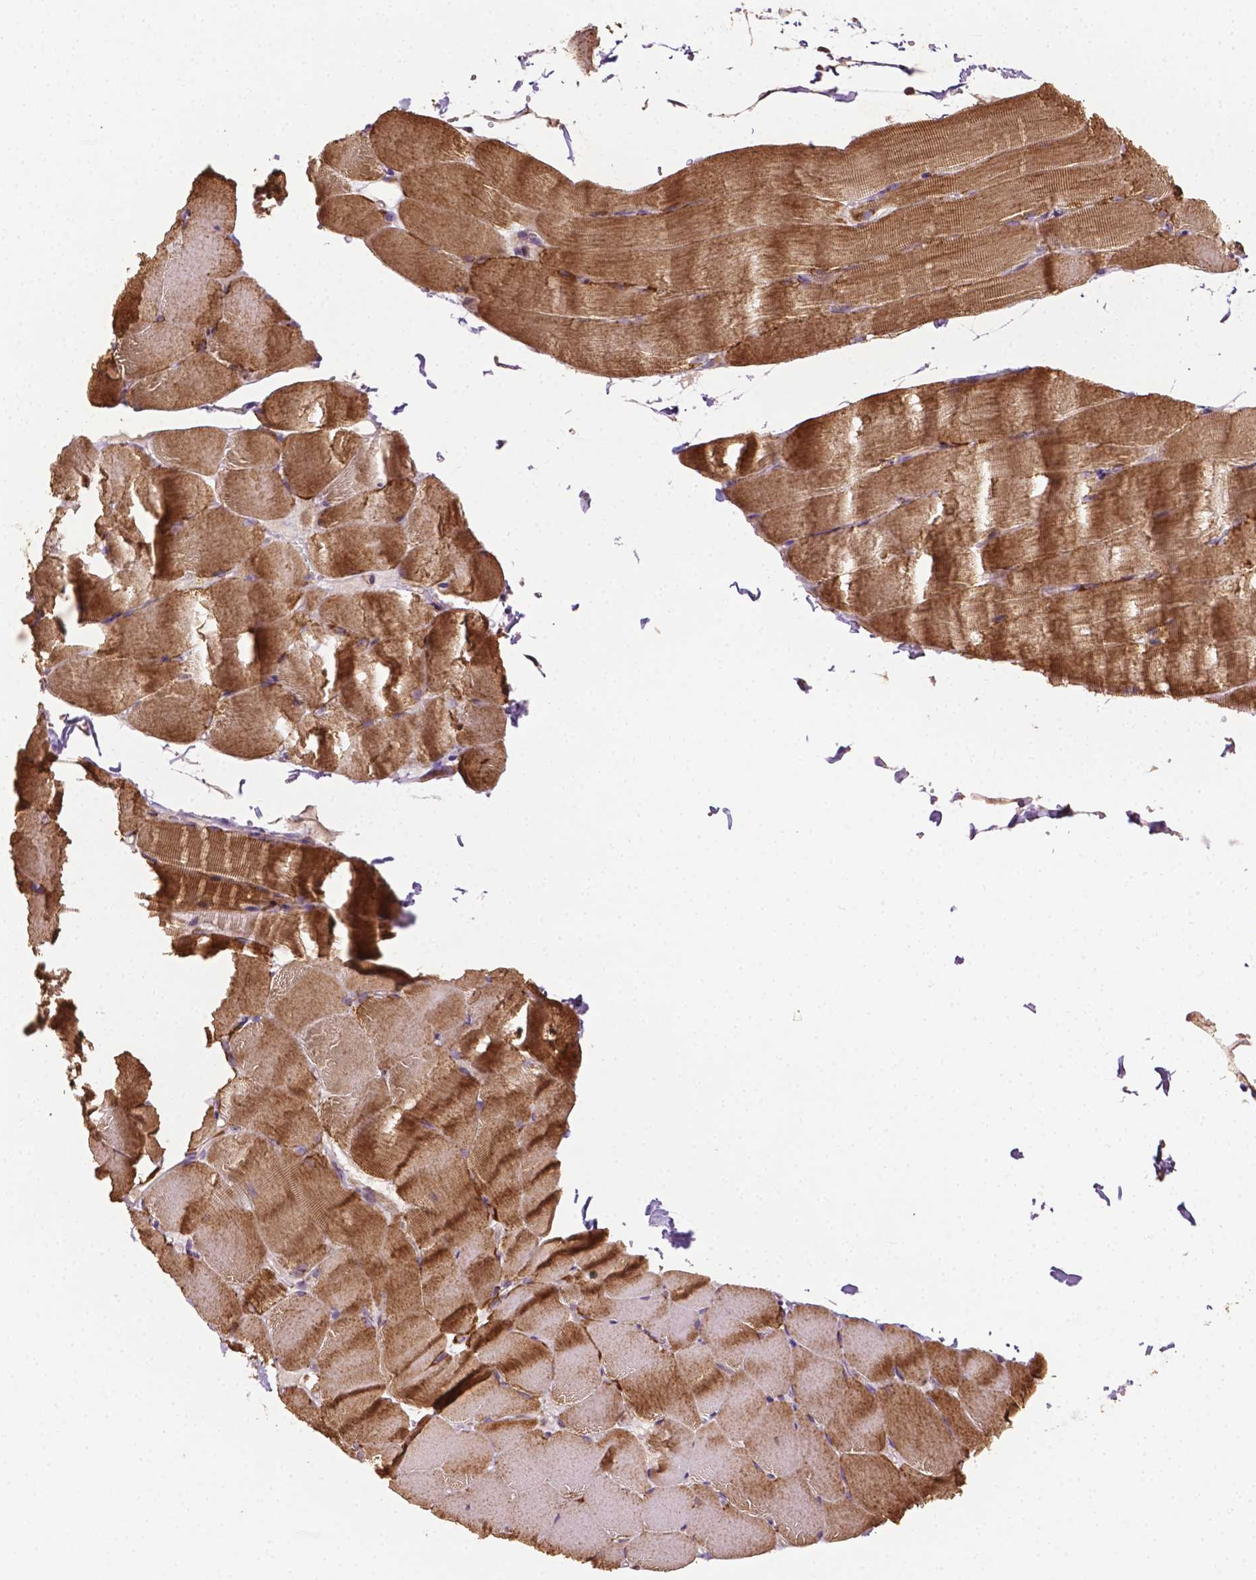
{"staining": {"intensity": "moderate", "quantity": ">75%", "location": "cytoplasmic/membranous"}, "tissue": "skeletal muscle", "cell_type": "Myocytes", "image_type": "normal", "snomed": [{"axis": "morphology", "description": "Normal tissue, NOS"}, {"axis": "topography", "description": "Skeletal muscle"}], "caption": "DAB (3,3'-diaminobenzidine) immunohistochemical staining of normal human skeletal muscle displays moderate cytoplasmic/membranous protein positivity in approximately >75% of myocytes. Nuclei are stained in blue.", "gene": "LRR1", "patient": {"sex": "female", "age": 37}}